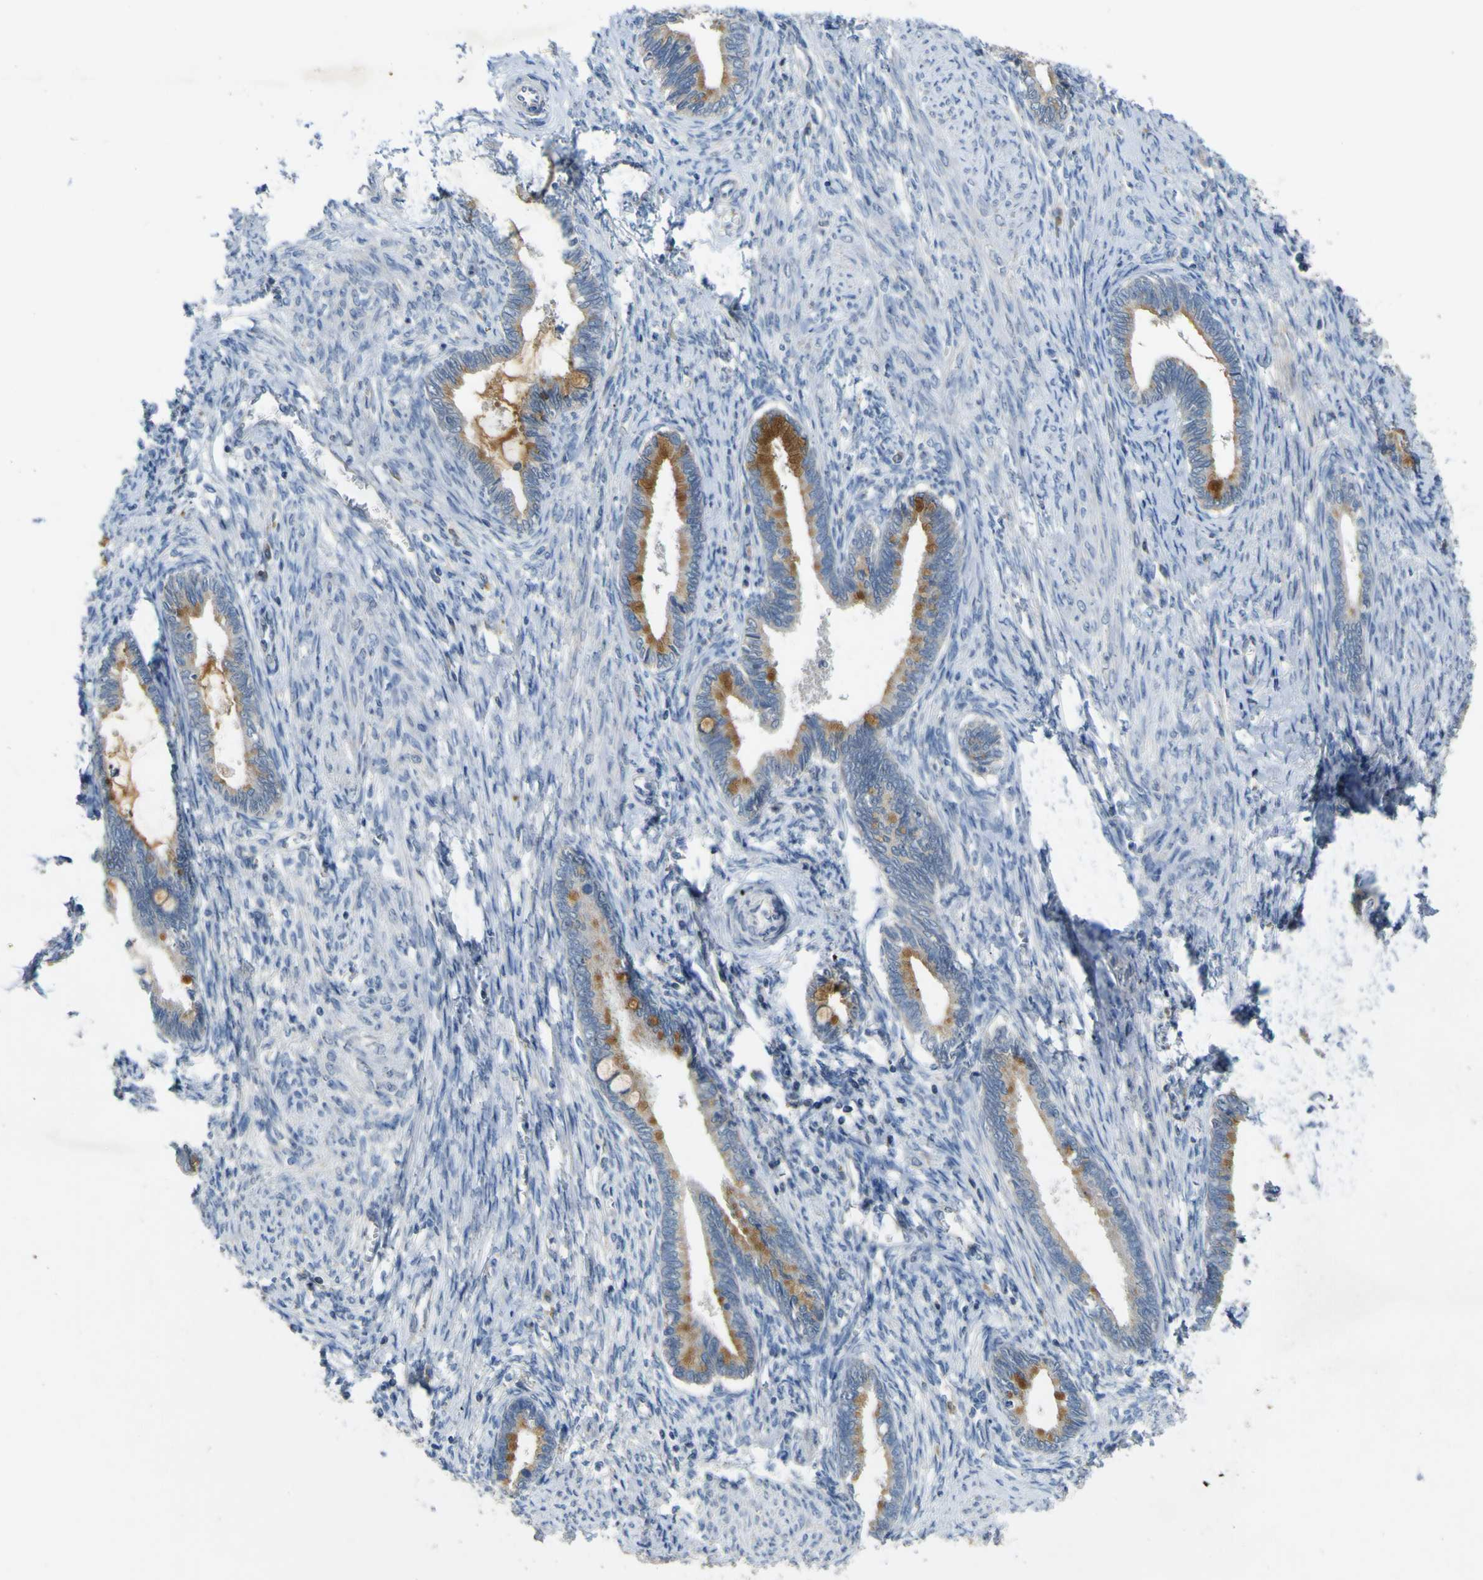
{"staining": {"intensity": "moderate", "quantity": "25%-75%", "location": "cytoplasmic/membranous"}, "tissue": "cervical cancer", "cell_type": "Tumor cells", "image_type": "cancer", "snomed": [{"axis": "morphology", "description": "Adenocarcinoma, NOS"}, {"axis": "topography", "description": "Cervix"}], "caption": "Human cervical cancer stained with a brown dye displays moderate cytoplasmic/membranous positive staining in about 25%-75% of tumor cells.", "gene": "LDLR", "patient": {"sex": "female", "age": 44}}